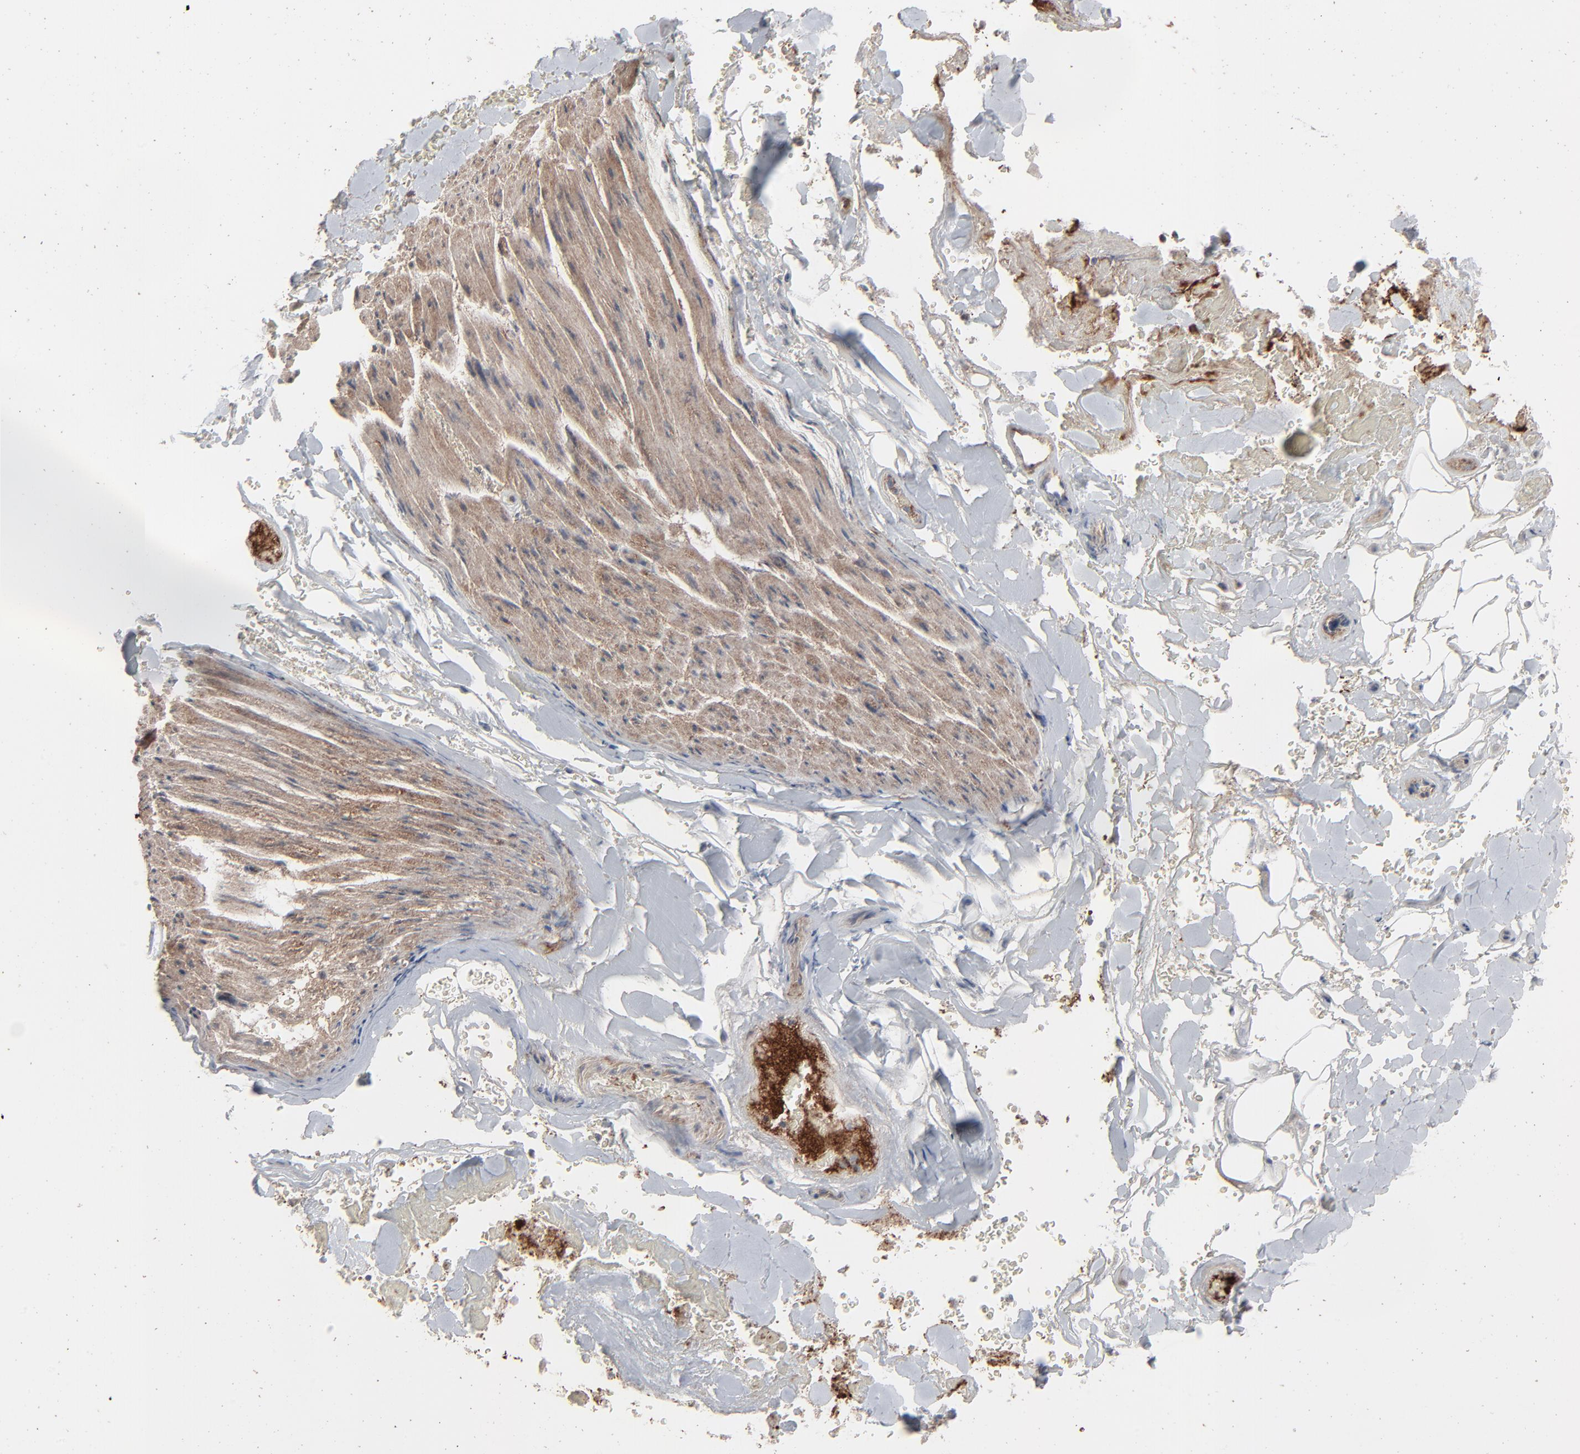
{"staining": {"intensity": "negative", "quantity": "none", "location": "none"}, "tissue": "adipose tissue", "cell_type": "Adipocytes", "image_type": "normal", "snomed": [{"axis": "morphology", "description": "Normal tissue, NOS"}, {"axis": "morphology", "description": "Cholangiocarcinoma"}, {"axis": "topography", "description": "Liver"}, {"axis": "topography", "description": "Peripheral nerve tissue"}], "caption": "IHC micrograph of normal adipose tissue: adipose tissue stained with DAB shows no significant protein positivity in adipocytes.", "gene": "JAM3", "patient": {"sex": "male", "age": 50}}